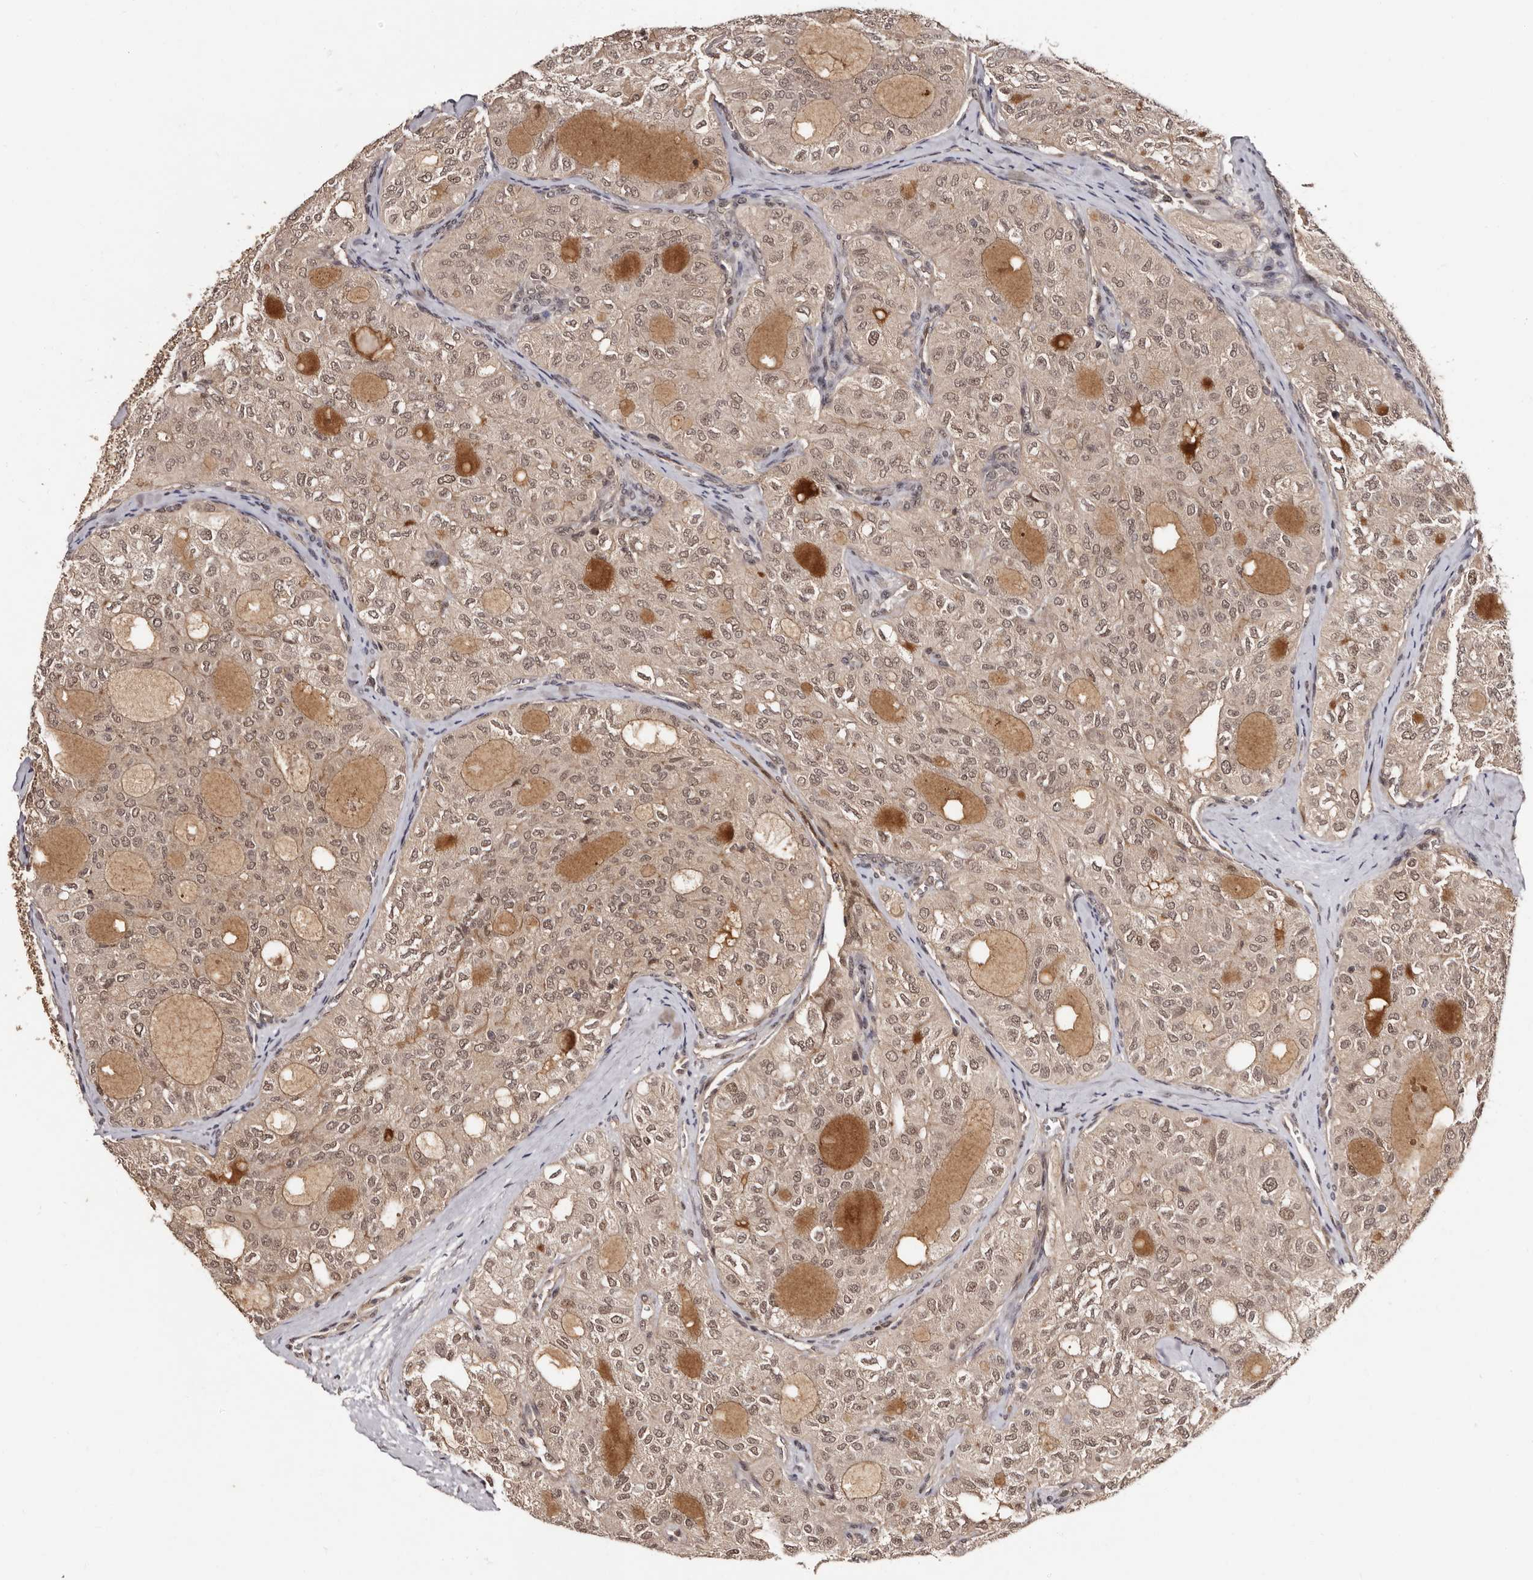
{"staining": {"intensity": "moderate", "quantity": ">75%", "location": "cytoplasmic/membranous,nuclear"}, "tissue": "thyroid cancer", "cell_type": "Tumor cells", "image_type": "cancer", "snomed": [{"axis": "morphology", "description": "Follicular adenoma carcinoma, NOS"}, {"axis": "topography", "description": "Thyroid gland"}], "caption": "Brown immunohistochemical staining in thyroid cancer reveals moderate cytoplasmic/membranous and nuclear staining in about >75% of tumor cells. (DAB (3,3'-diaminobenzidine) IHC with brightfield microscopy, high magnification).", "gene": "TBC1D22B", "patient": {"sex": "male", "age": 75}}